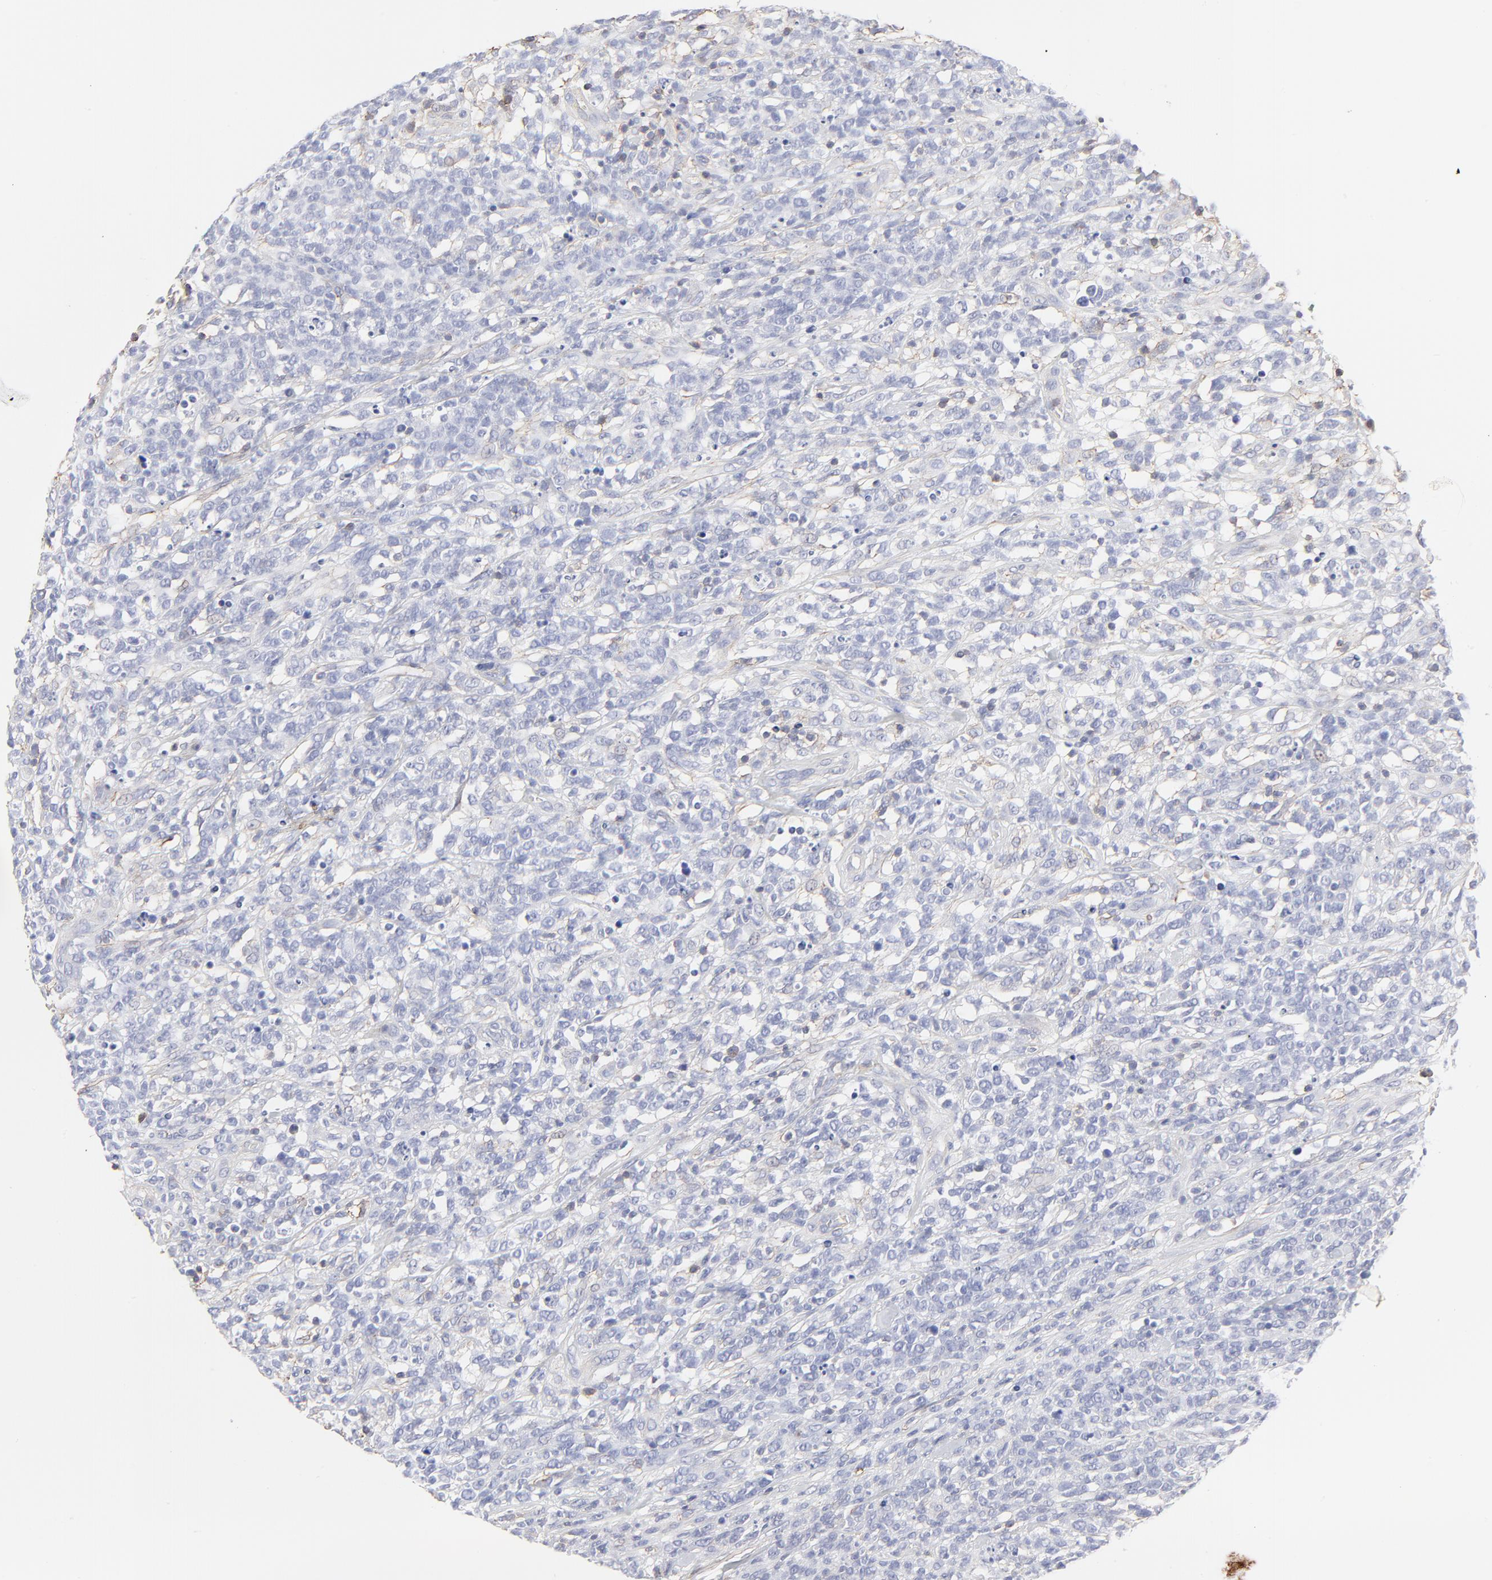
{"staining": {"intensity": "negative", "quantity": "none", "location": "none"}, "tissue": "lymphoma", "cell_type": "Tumor cells", "image_type": "cancer", "snomed": [{"axis": "morphology", "description": "Malignant lymphoma, non-Hodgkin's type, High grade"}, {"axis": "topography", "description": "Lymph node"}], "caption": "Immunohistochemistry (IHC) image of neoplastic tissue: lymphoma stained with DAB (3,3'-diaminobenzidine) demonstrates no significant protein positivity in tumor cells.", "gene": "ANXA6", "patient": {"sex": "female", "age": 73}}